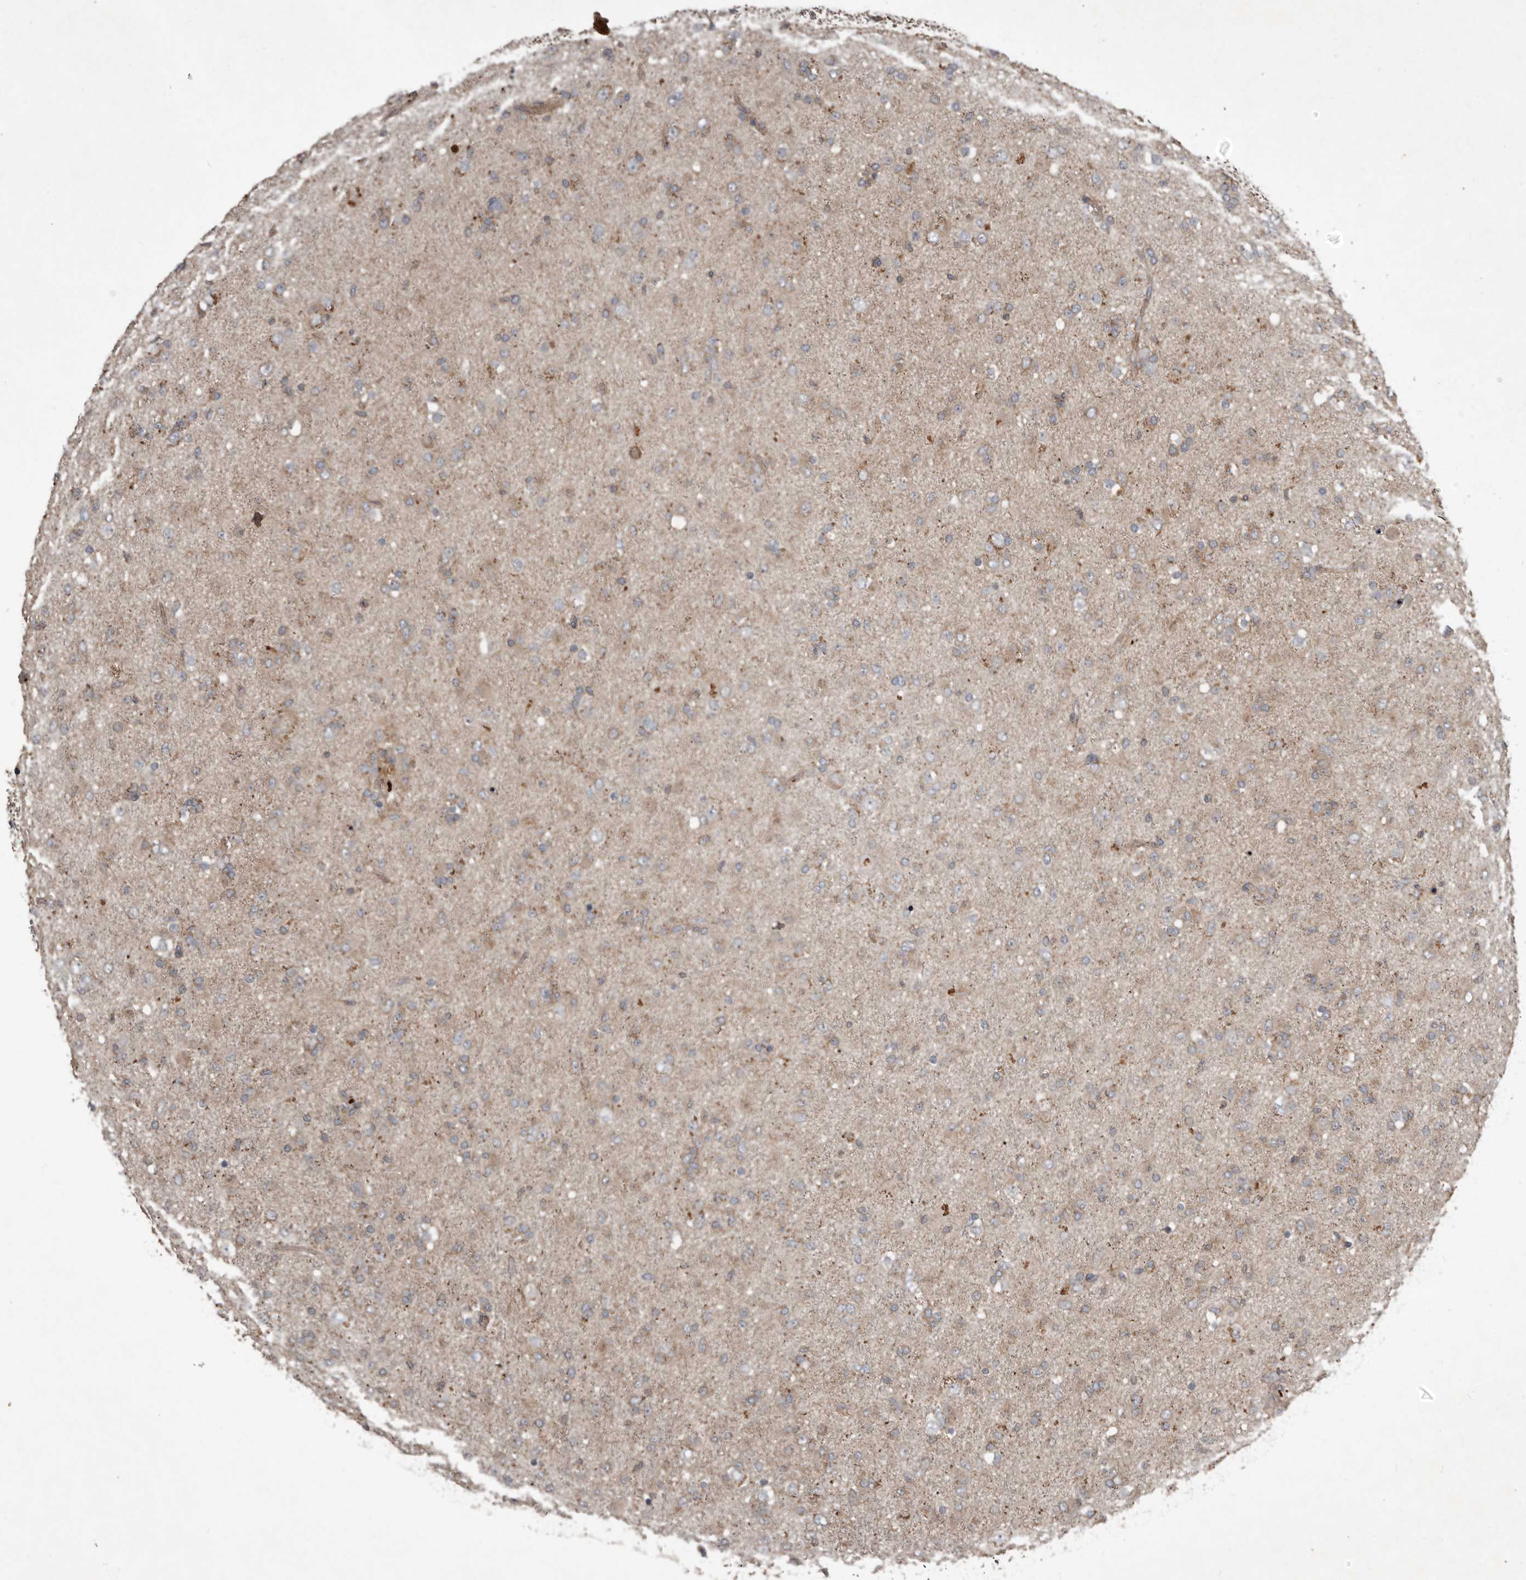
{"staining": {"intensity": "weak", "quantity": "<25%", "location": "cytoplasmic/membranous"}, "tissue": "glioma", "cell_type": "Tumor cells", "image_type": "cancer", "snomed": [{"axis": "morphology", "description": "Glioma, malignant, Low grade"}, {"axis": "topography", "description": "Brain"}], "caption": "The photomicrograph shows no significant staining in tumor cells of malignant low-grade glioma. (Stains: DAB (3,3'-diaminobenzidine) immunohistochemistry with hematoxylin counter stain, Microscopy: brightfield microscopy at high magnification).", "gene": "FBXO31", "patient": {"sex": "male", "age": 65}}